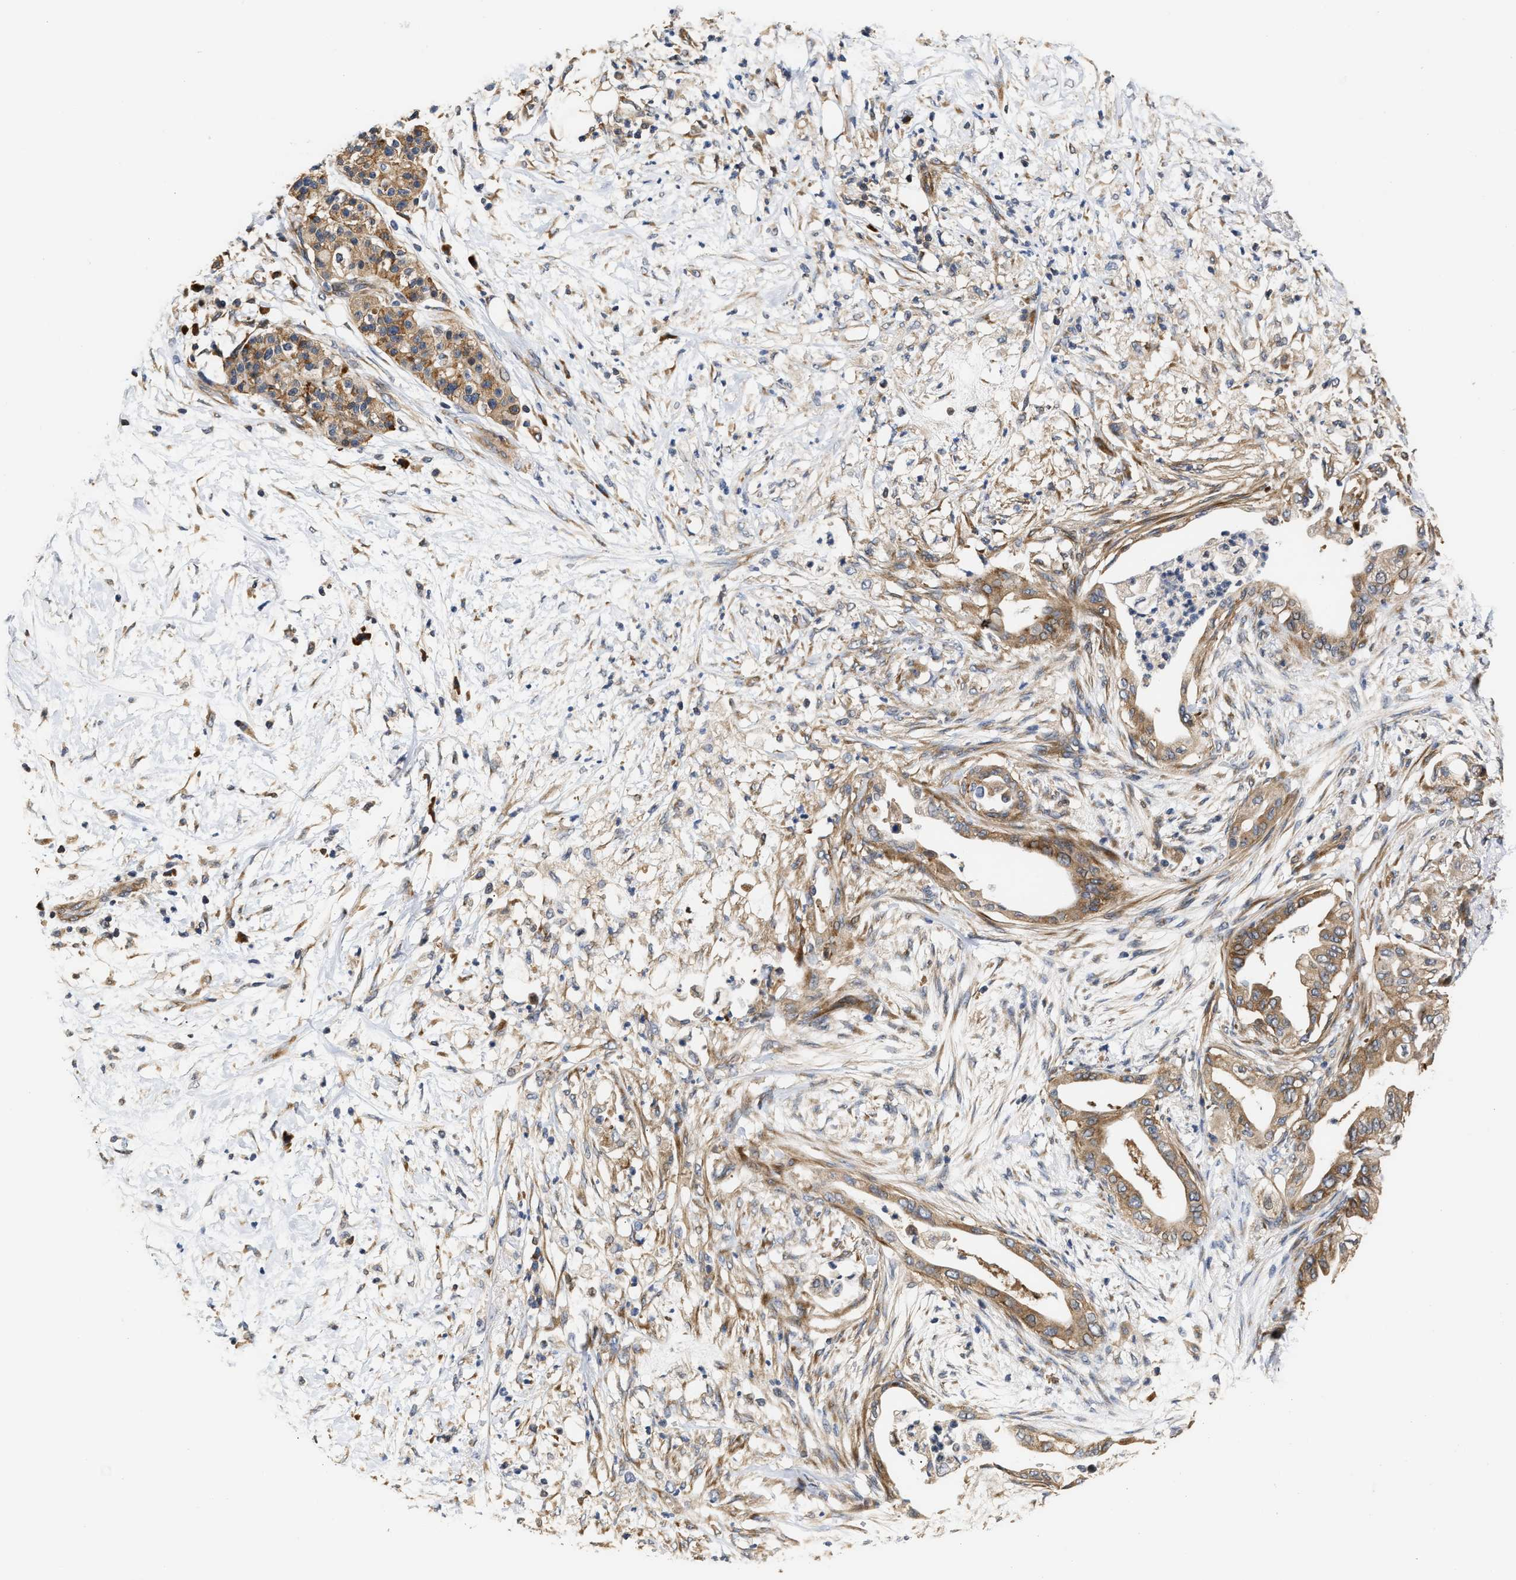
{"staining": {"intensity": "moderate", "quantity": ">75%", "location": "cytoplasmic/membranous"}, "tissue": "pancreatic cancer", "cell_type": "Tumor cells", "image_type": "cancer", "snomed": [{"axis": "morphology", "description": "Normal tissue, NOS"}, {"axis": "morphology", "description": "Adenocarcinoma, NOS"}, {"axis": "topography", "description": "Pancreas"}, {"axis": "topography", "description": "Duodenum"}], "caption": "Pancreatic cancer (adenocarcinoma) was stained to show a protein in brown. There is medium levels of moderate cytoplasmic/membranous staining in about >75% of tumor cells.", "gene": "CLIP2", "patient": {"sex": "female", "age": 60}}